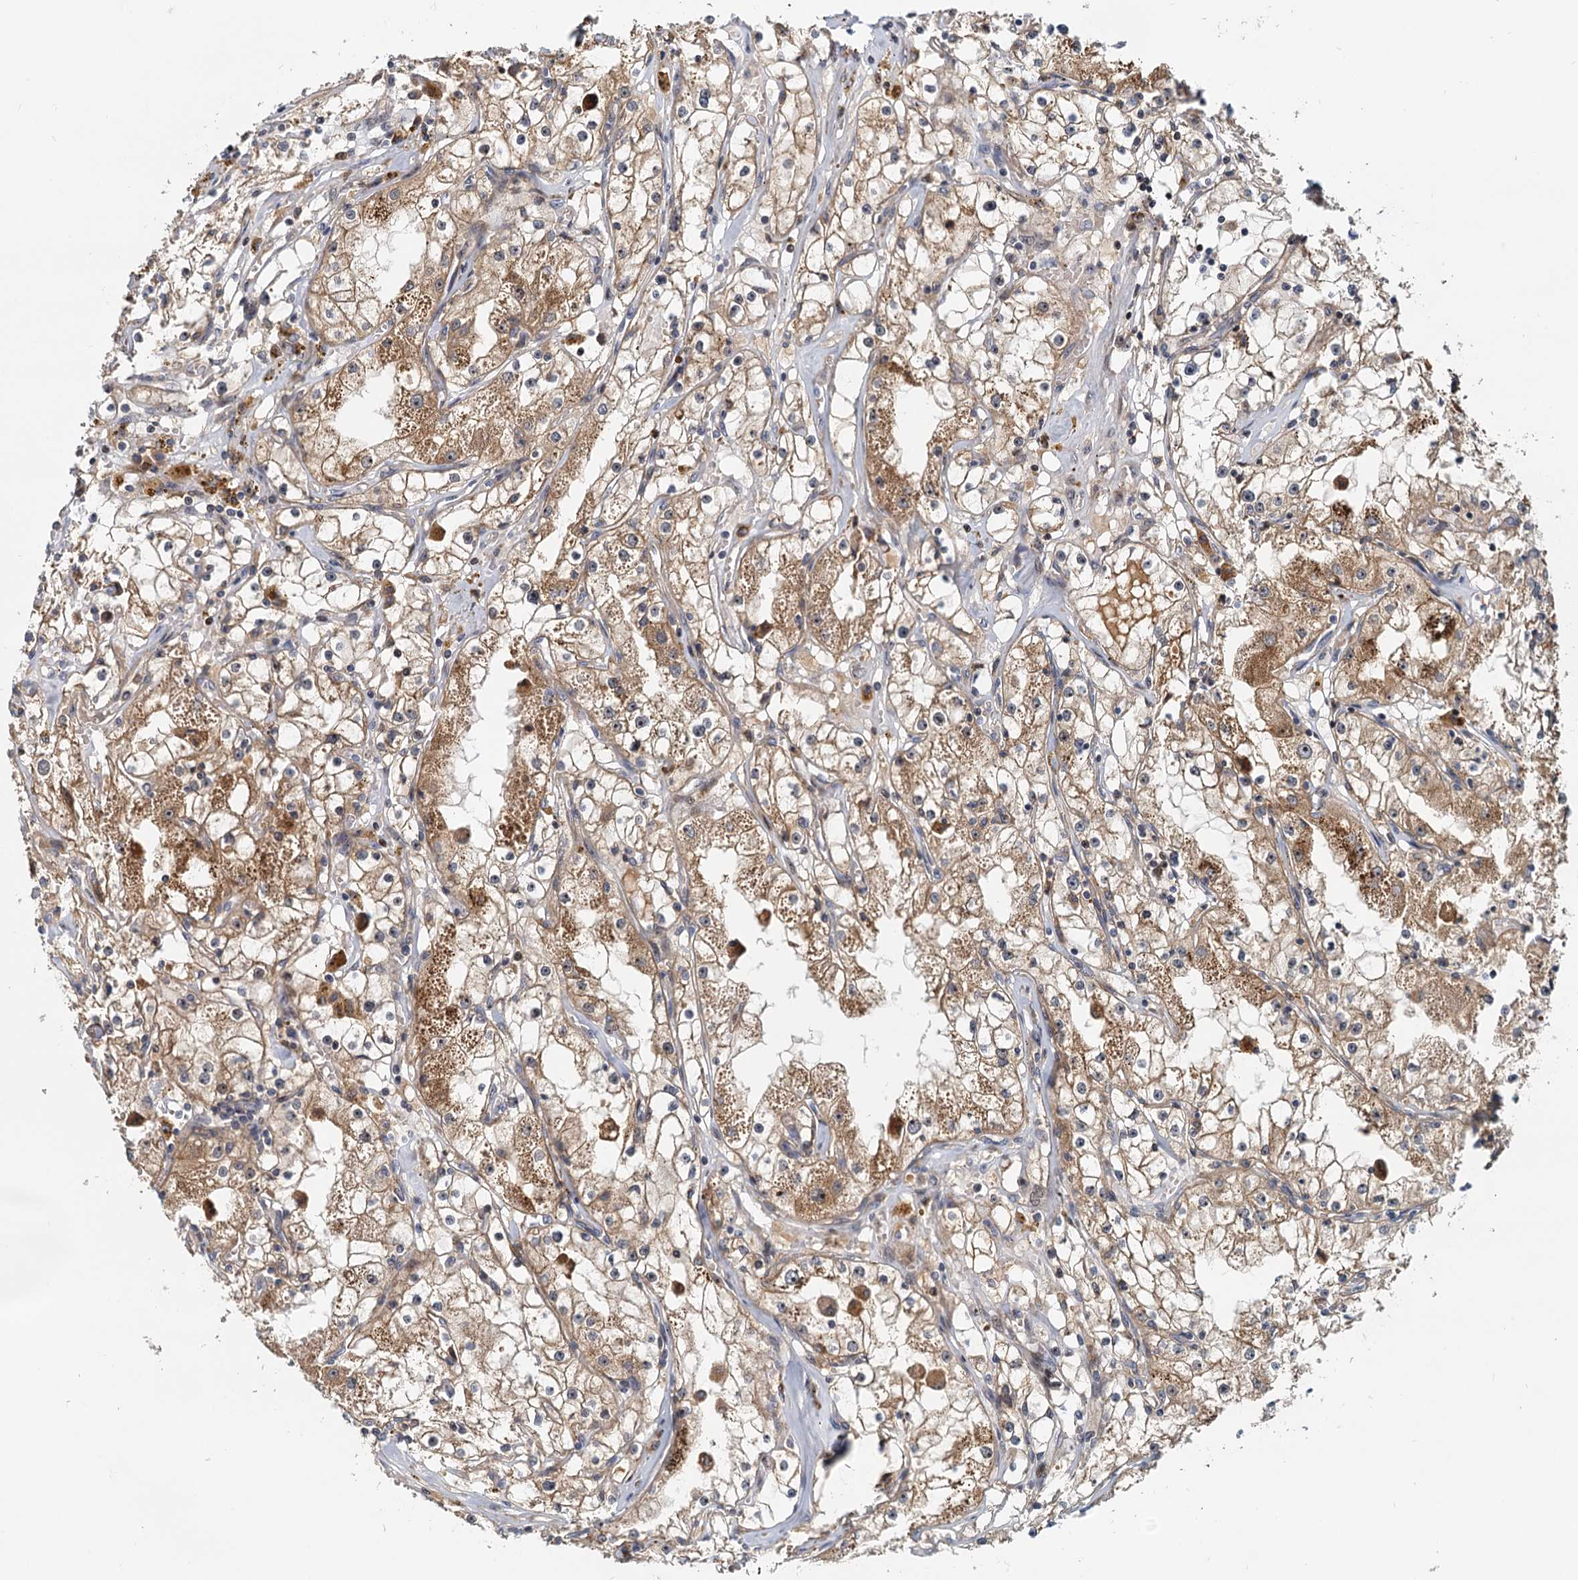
{"staining": {"intensity": "moderate", "quantity": ">75%", "location": "cytoplasmic/membranous"}, "tissue": "renal cancer", "cell_type": "Tumor cells", "image_type": "cancer", "snomed": [{"axis": "morphology", "description": "Adenocarcinoma, NOS"}, {"axis": "topography", "description": "Kidney"}], "caption": "Moderate cytoplasmic/membranous staining is identified in about >75% of tumor cells in renal cancer.", "gene": "TOLLIP", "patient": {"sex": "male", "age": 56}}